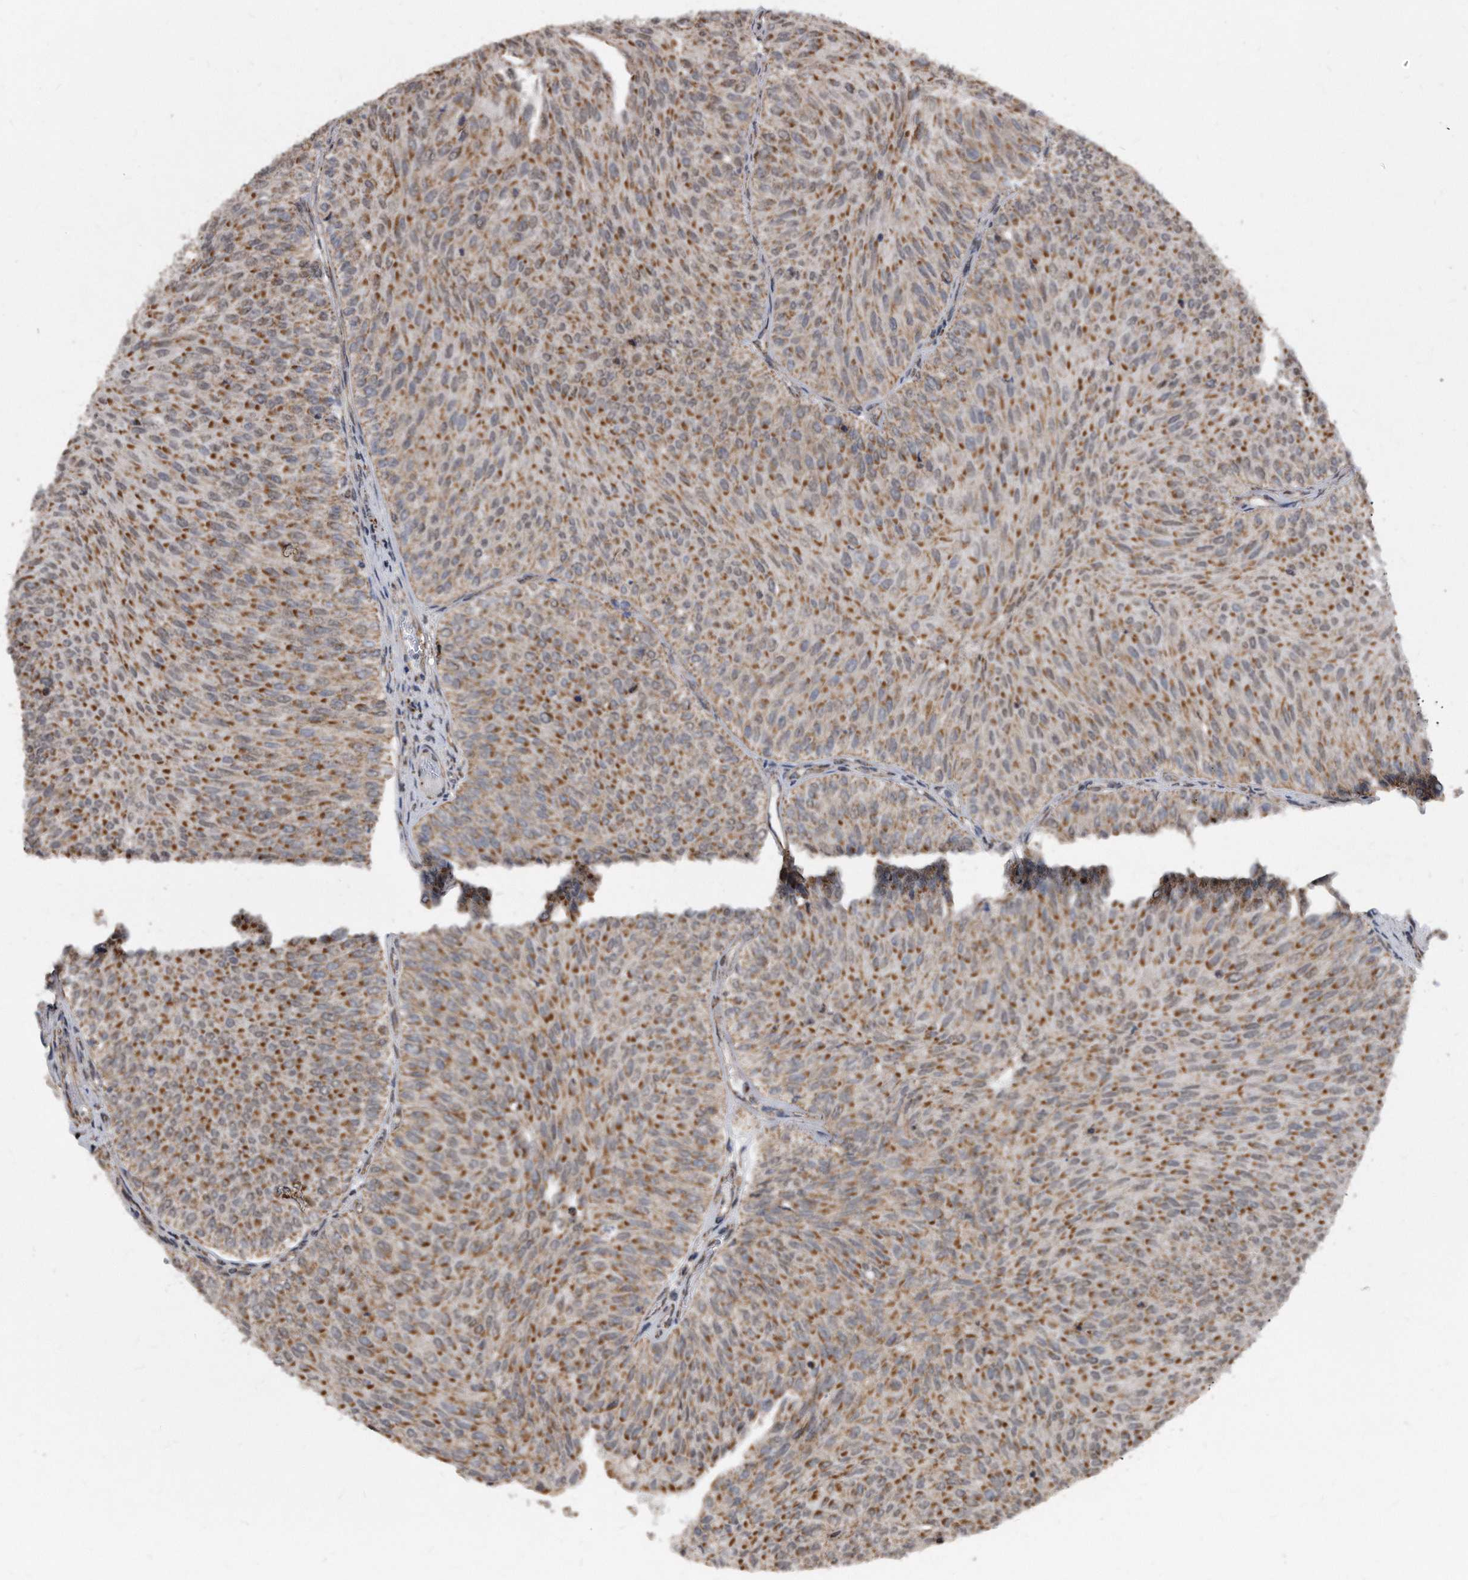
{"staining": {"intensity": "moderate", "quantity": ">75%", "location": "cytoplasmic/membranous"}, "tissue": "urothelial cancer", "cell_type": "Tumor cells", "image_type": "cancer", "snomed": [{"axis": "morphology", "description": "Urothelial carcinoma, Low grade"}, {"axis": "topography", "description": "Urinary bladder"}], "caption": "Protein expression analysis of human urothelial cancer reveals moderate cytoplasmic/membranous staining in approximately >75% of tumor cells.", "gene": "DUSP22", "patient": {"sex": "male", "age": 78}}